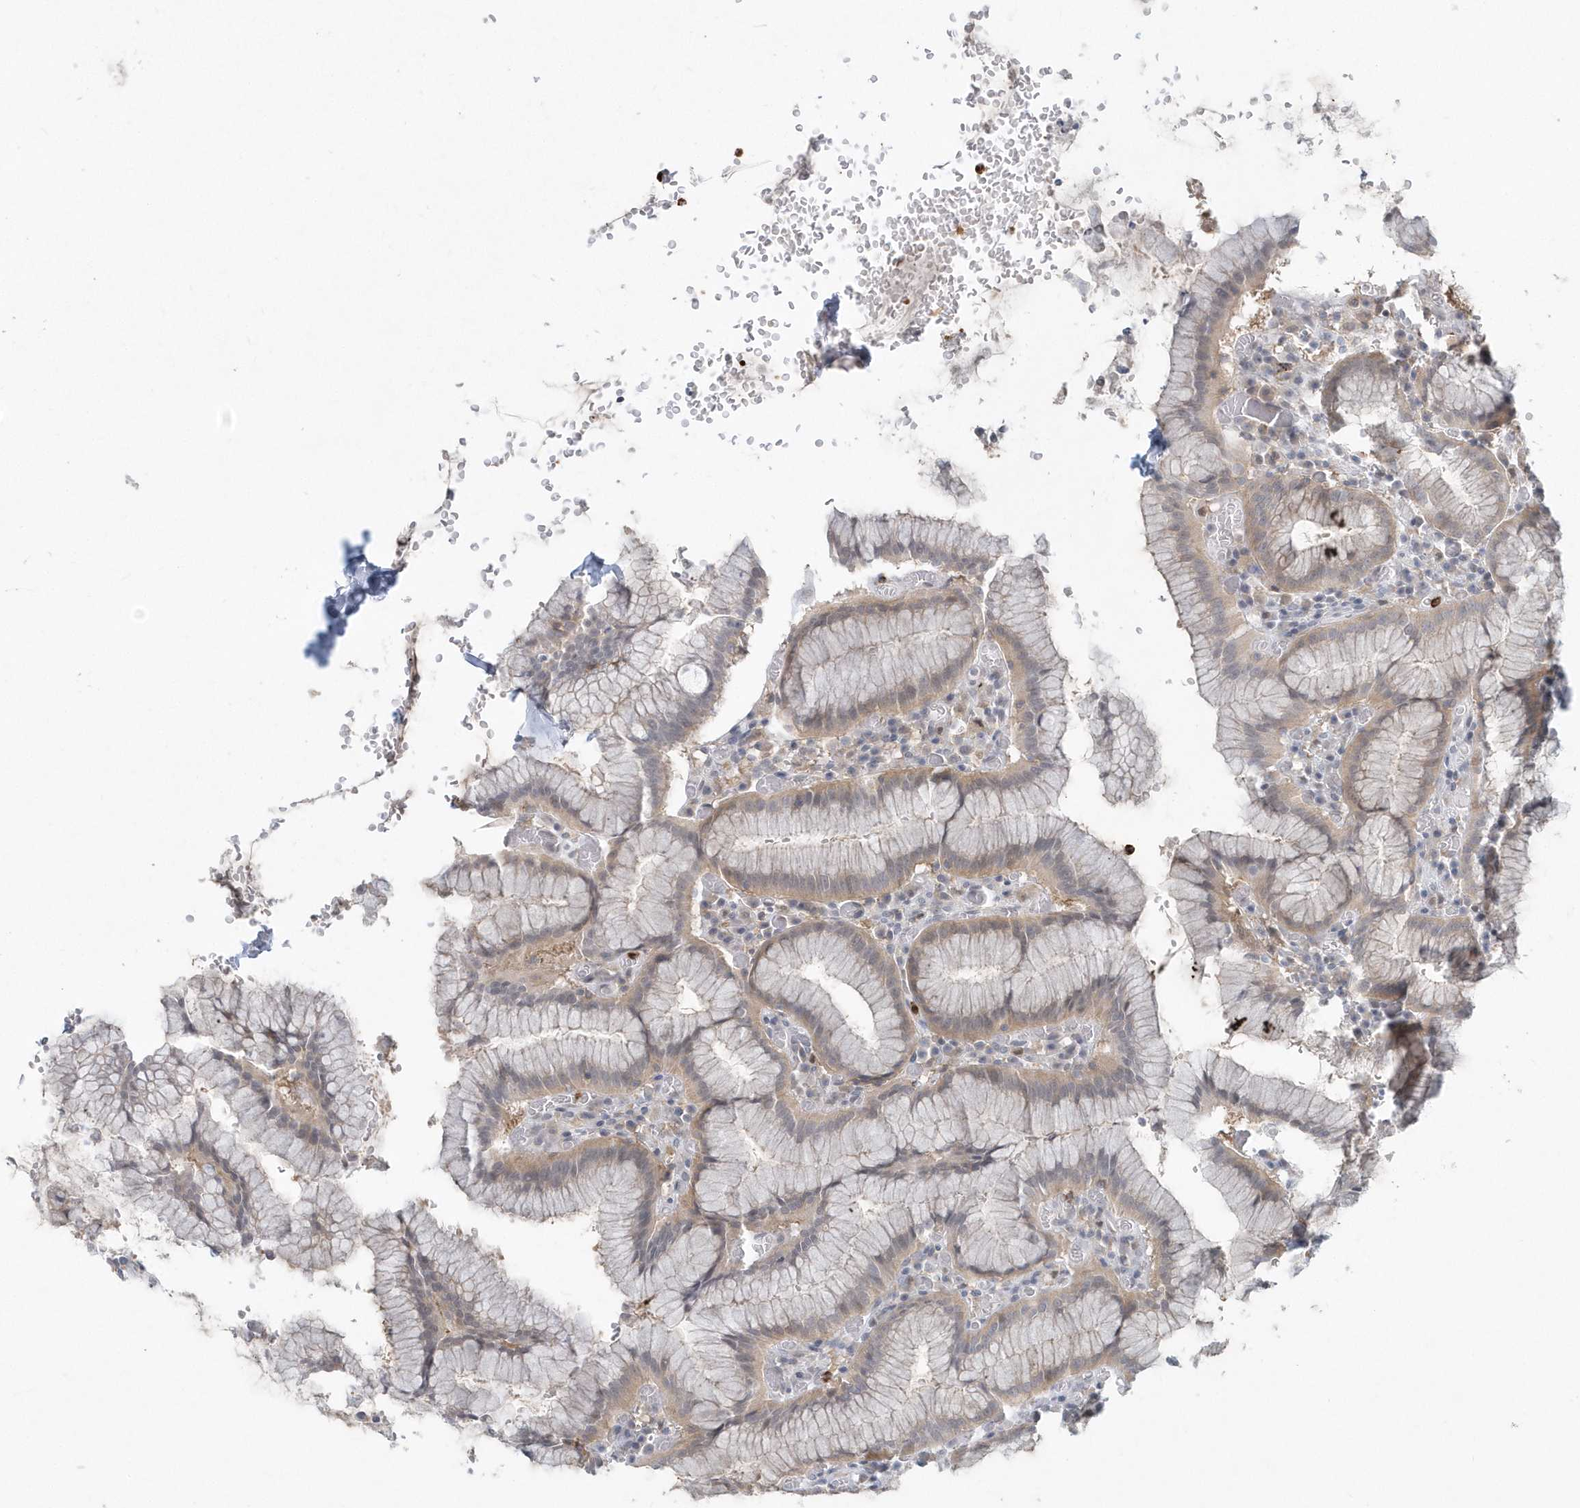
{"staining": {"intensity": "weak", "quantity": "25%-75%", "location": "cytoplasmic/membranous"}, "tissue": "stomach", "cell_type": "Glandular cells", "image_type": "normal", "snomed": [{"axis": "morphology", "description": "Normal tissue, NOS"}, {"axis": "topography", "description": "Stomach"}], "caption": "This micrograph reveals immunohistochemistry (IHC) staining of unremarkable human stomach, with low weak cytoplasmic/membranous positivity in about 25%-75% of glandular cells.", "gene": "RNF7", "patient": {"sex": "male", "age": 55}}